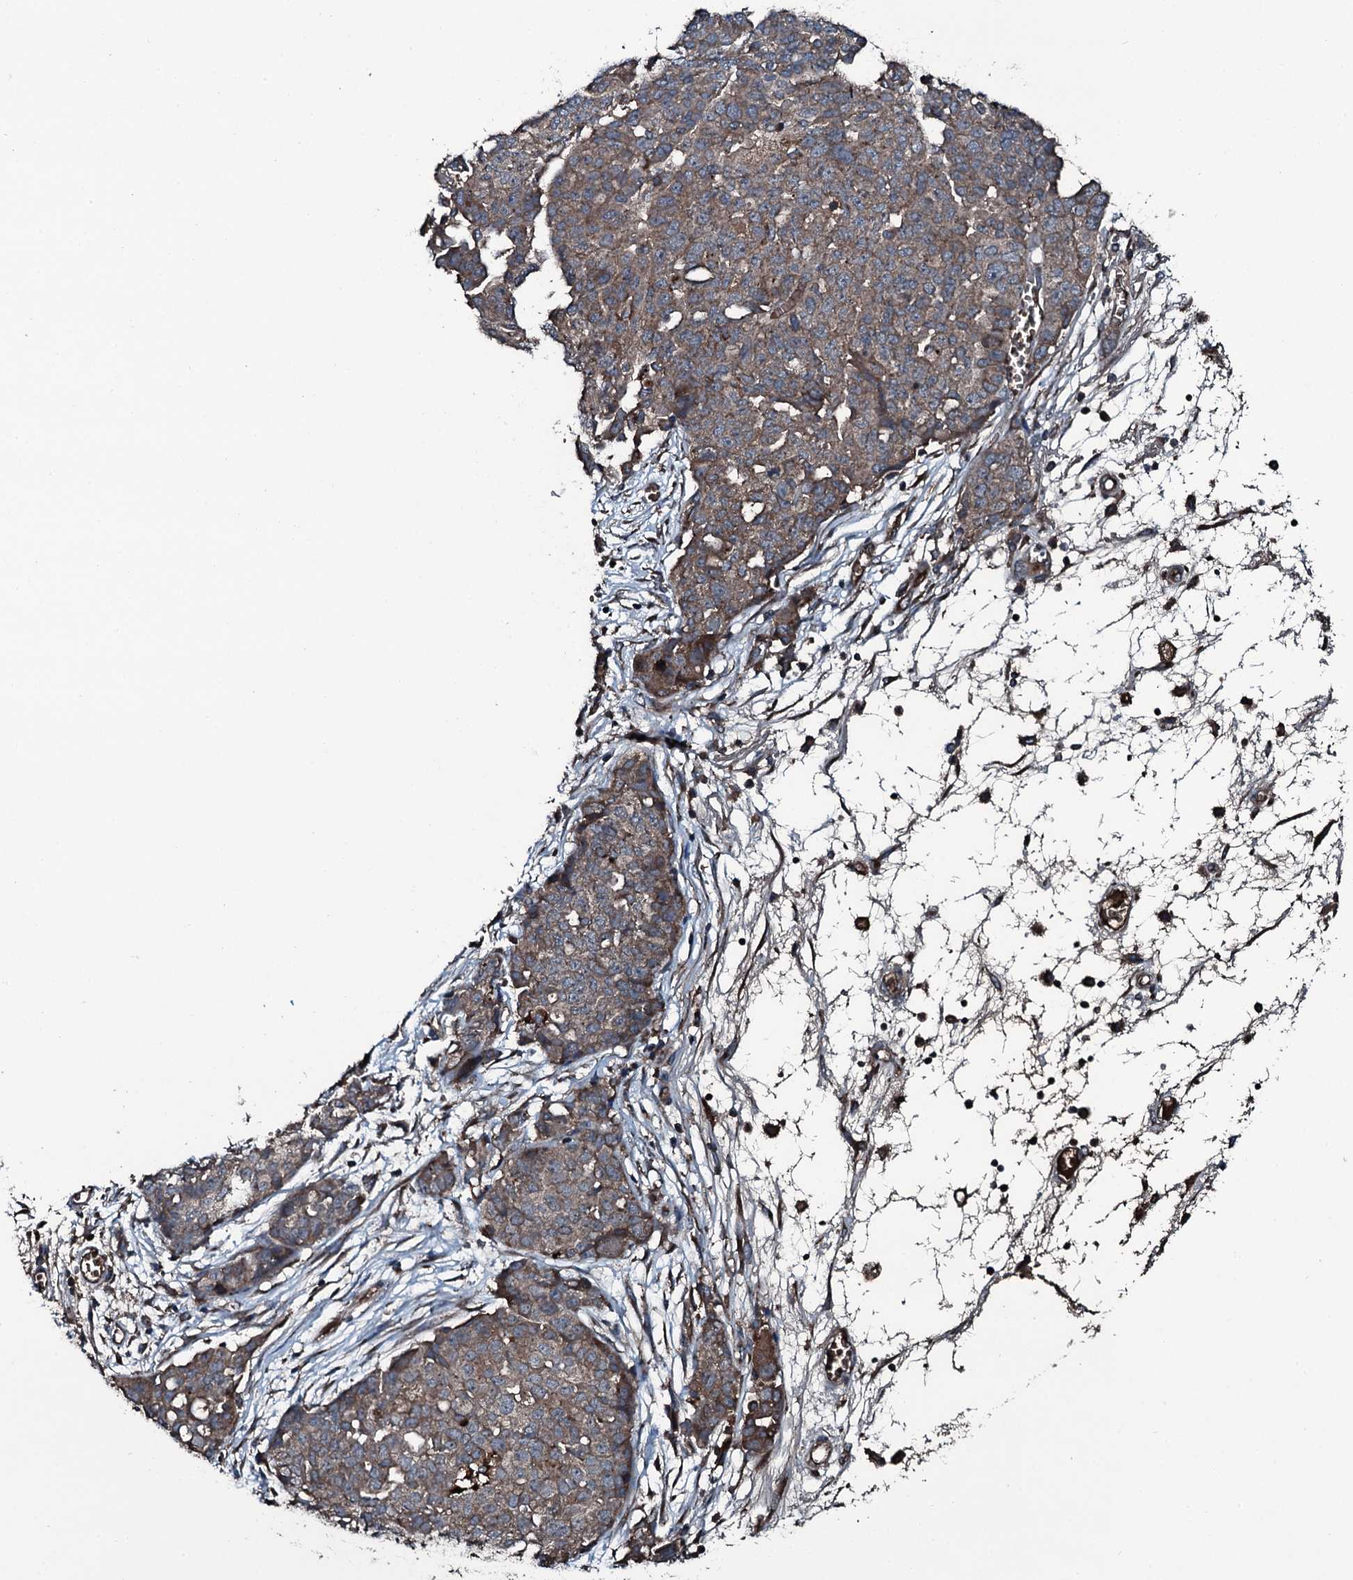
{"staining": {"intensity": "moderate", "quantity": ">75%", "location": "cytoplasmic/membranous"}, "tissue": "ovarian cancer", "cell_type": "Tumor cells", "image_type": "cancer", "snomed": [{"axis": "morphology", "description": "Cystadenocarcinoma, serous, NOS"}, {"axis": "topography", "description": "Soft tissue"}, {"axis": "topography", "description": "Ovary"}], "caption": "DAB (3,3'-diaminobenzidine) immunohistochemical staining of ovarian serous cystadenocarcinoma displays moderate cytoplasmic/membranous protein staining in about >75% of tumor cells.", "gene": "TRIM7", "patient": {"sex": "female", "age": 57}}